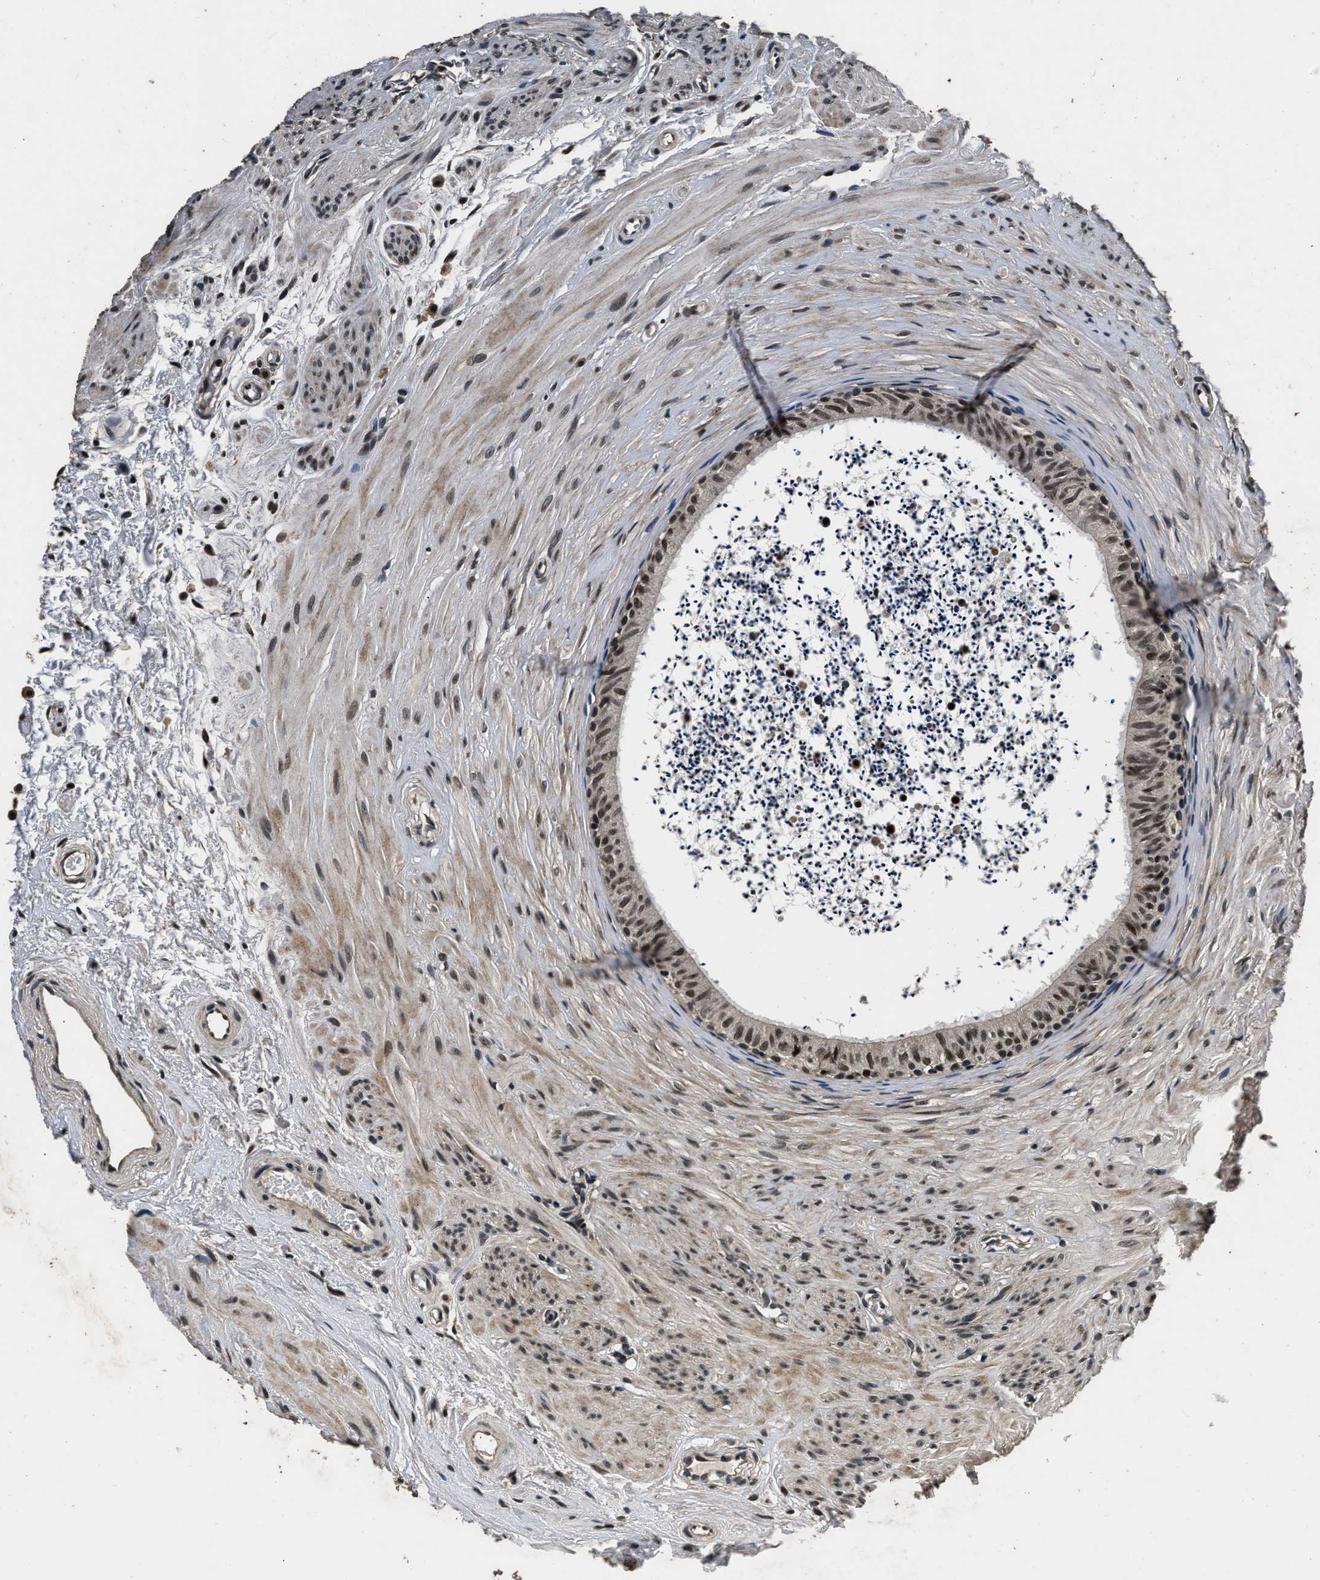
{"staining": {"intensity": "strong", "quantity": ">75%", "location": "nuclear"}, "tissue": "epididymis", "cell_type": "Glandular cells", "image_type": "normal", "snomed": [{"axis": "morphology", "description": "Normal tissue, NOS"}, {"axis": "topography", "description": "Epididymis"}], "caption": "Immunohistochemical staining of benign epididymis displays >75% levels of strong nuclear protein expression in about >75% of glandular cells.", "gene": "CSTF1", "patient": {"sex": "male", "age": 56}}